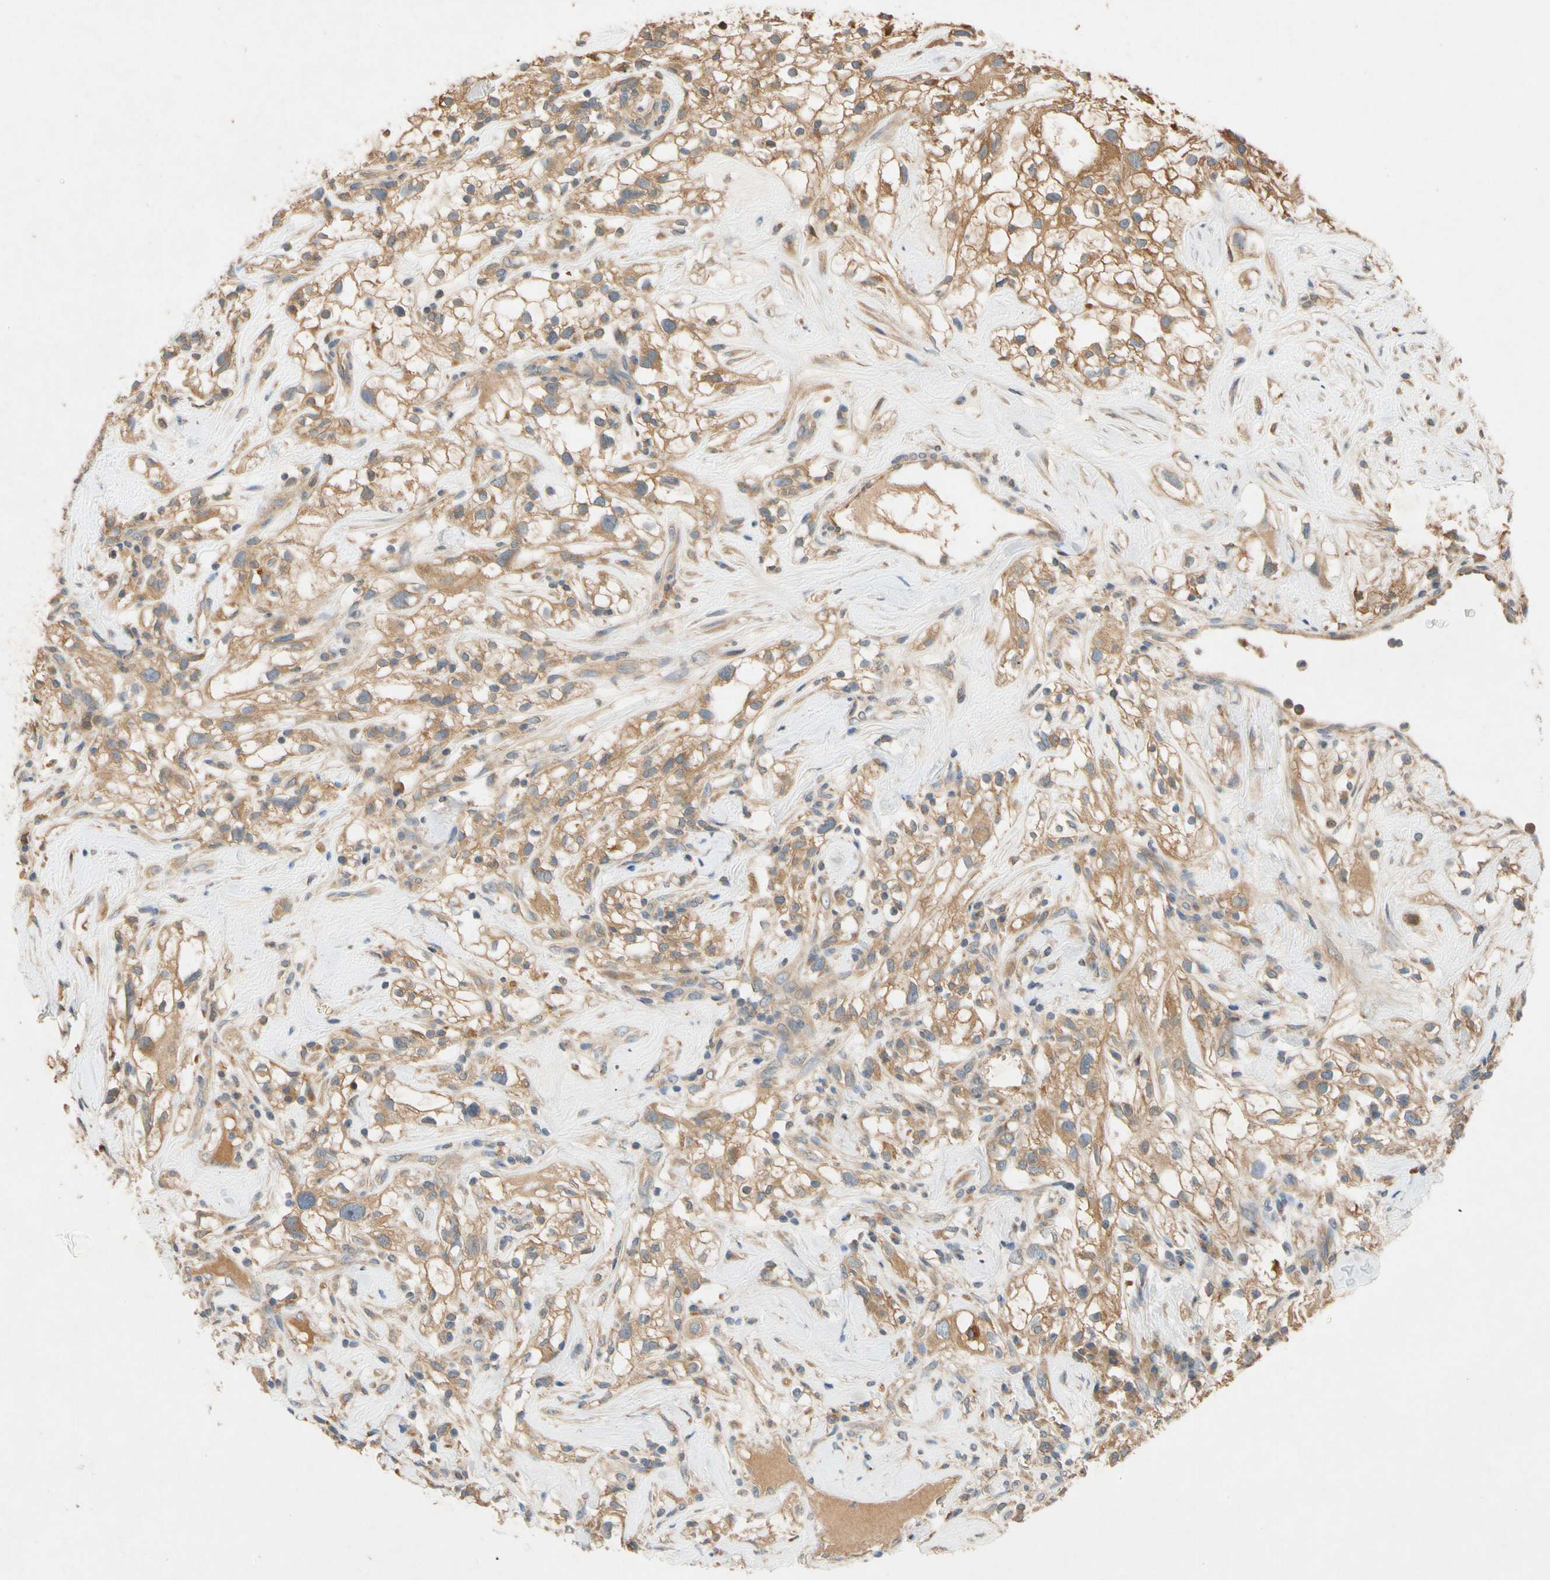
{"staining": {"intensity": "moderate", "quantity": ">75%", "location": "cytoplasmic/membranous"}, "tissue": "renal cancer", "cell_type": "Tumor cells", "image_type": "cancer", "snomed": [{"axis": "morphology", "description": "Adenocarcinoma, NOS"}, {"axis": "topography", "description": "Kidney"}], "caption": "High-power microscopy captured an IHC photomicrograph of renal cancer, revealing moderate cytoplasmic/membranous positivity in about >75% of tumor cells. (brown staining indicates protein expression, while blue staining denotes nuclei).", "gene": "USP46", "patient": {"sex": "female", "age": 60}}